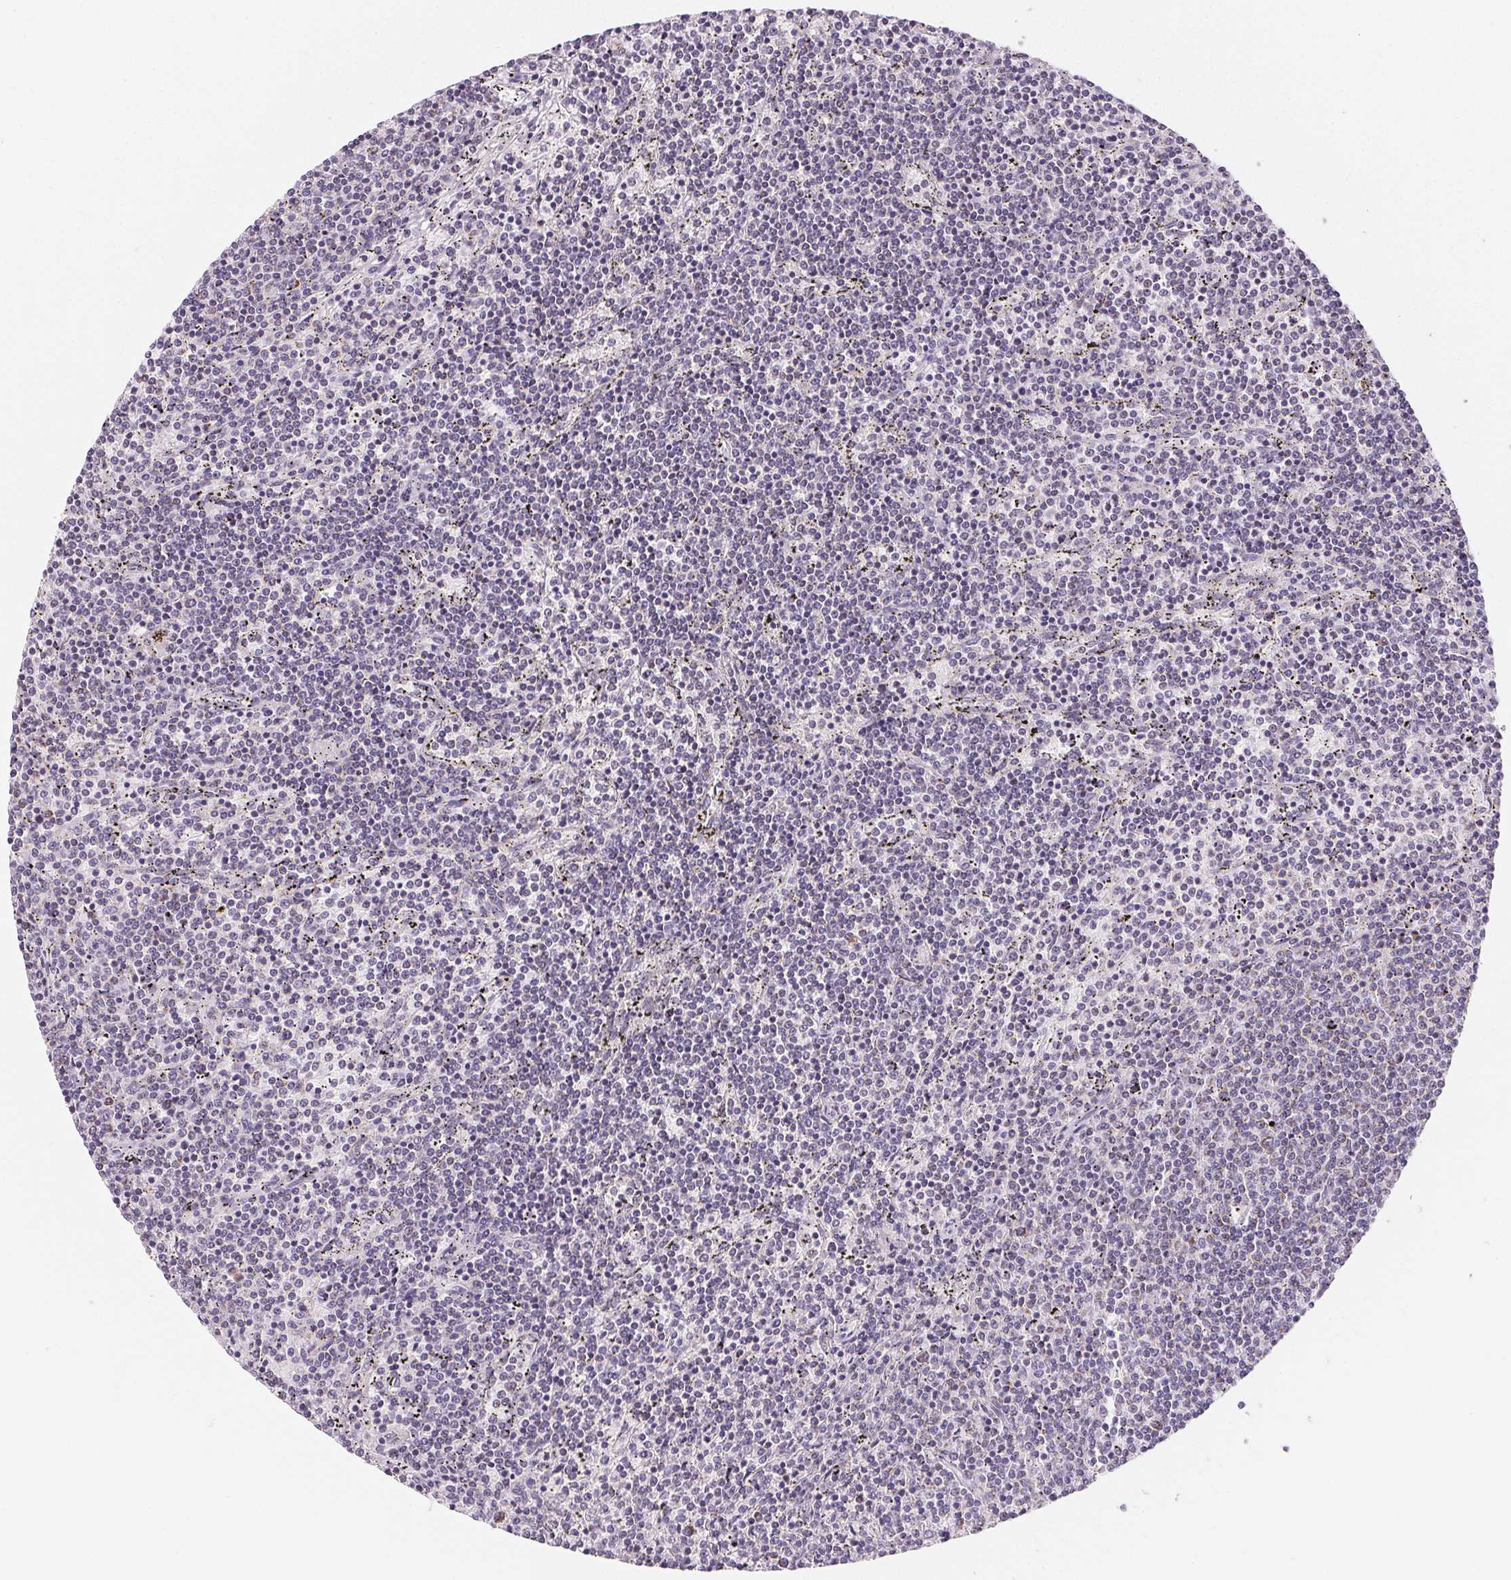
{"staining": {"intensity": "negative", "quantity": "none", "location": "none"}, "tissue": "lymphoma", "cell_type": "Tumor cells", "image_type": "cancer", "snomed": [{"axis": "morphology", "description": "Malignant lymphoma, non-Hodgkin's type, Low grade"}, {"axis": "topography", "description": "Spleen"}], "caption": "The immunohistochemistry image has no significant expression in tumor cells of lymphoma tissue. (Stains: DAB (3,3'-diaminobenzidine) IHC with hematoxylin counter stain, Microscopy: brightfield microscopy at high magnification).", "gene": "GIPC2", "patient": {"sex": "female", "age": 50}}